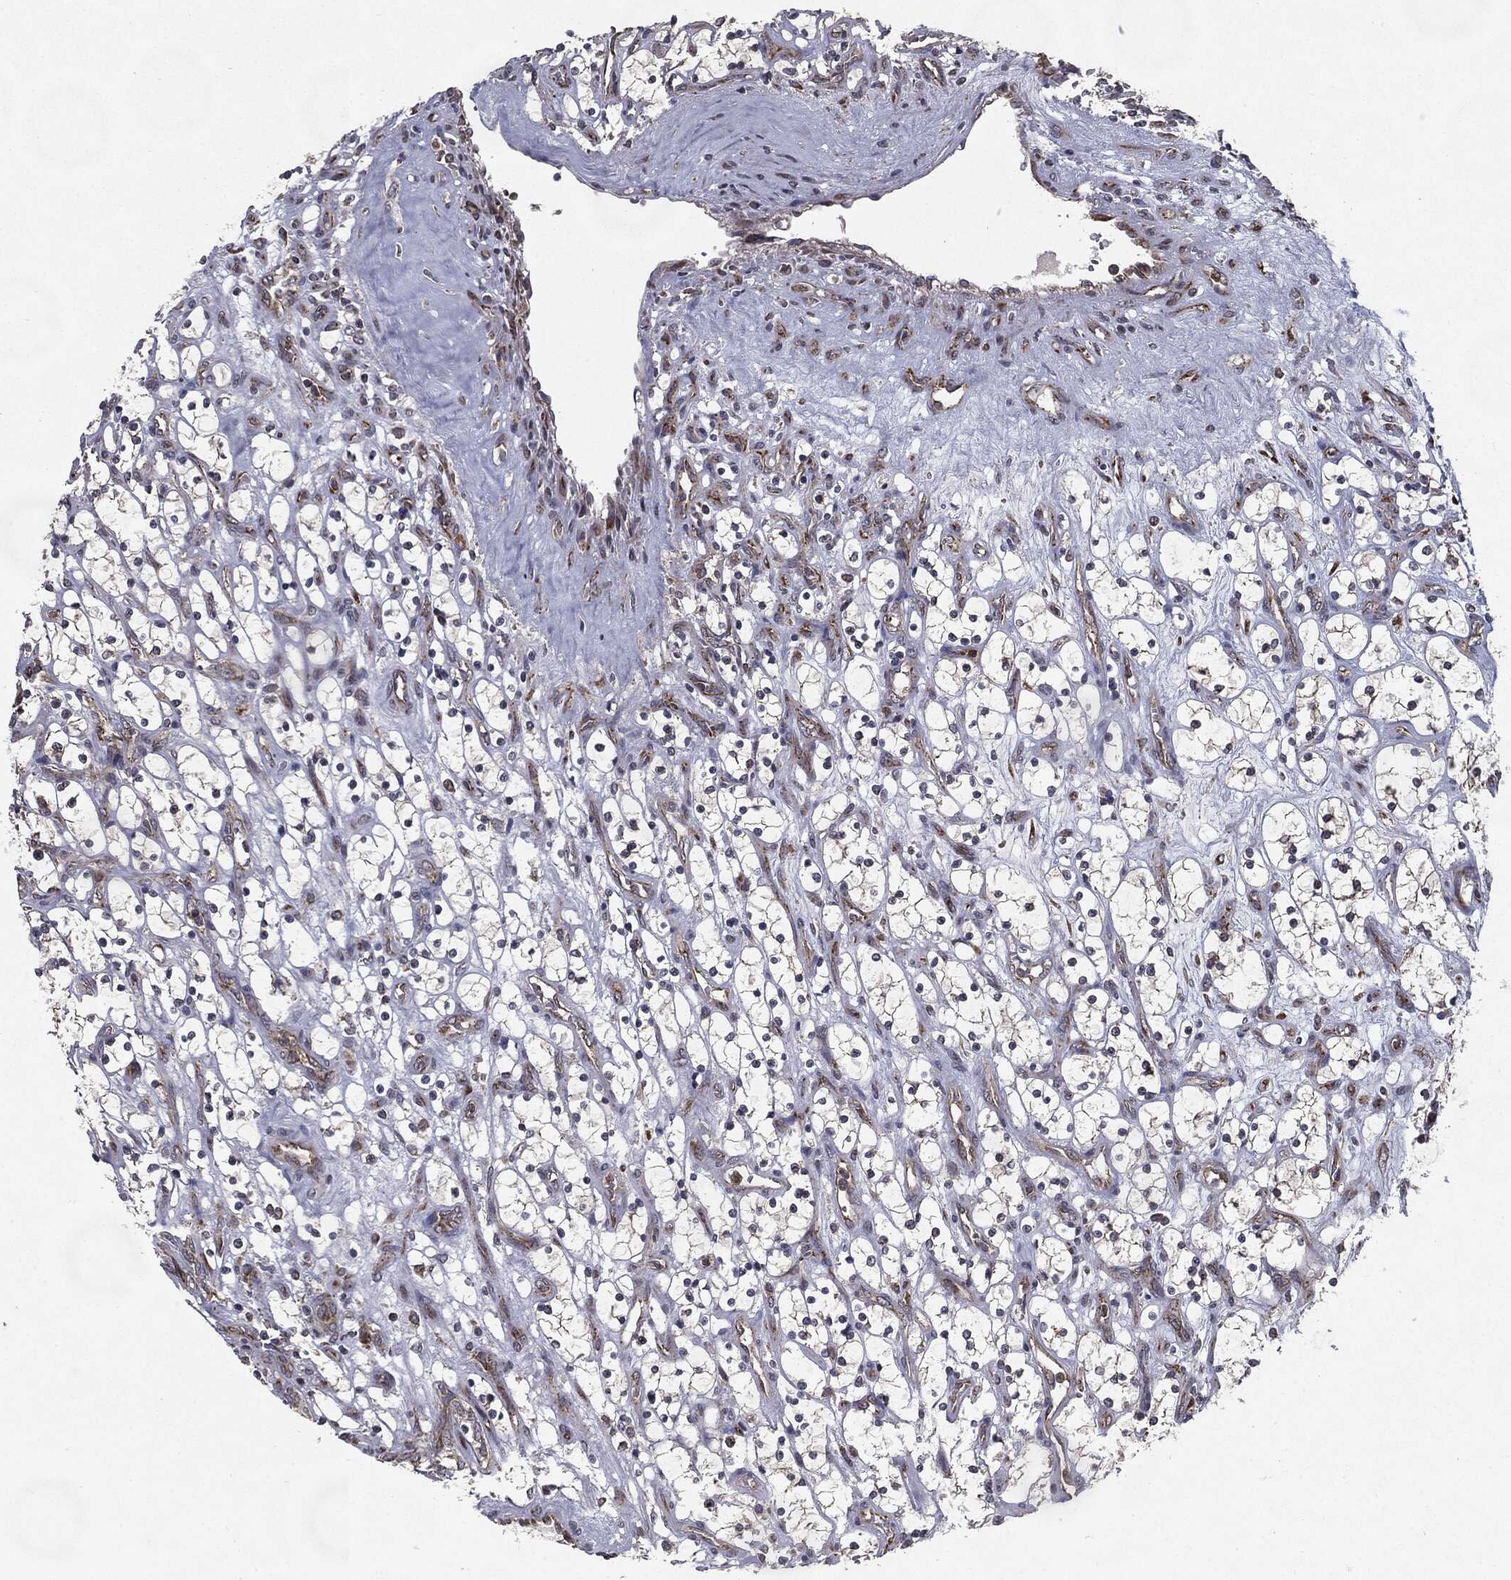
{"staining": {"intensity": "moderate", "quantity": "25%-75%", "location": "cytoplasmic/membranous"}, "tissue": "renal cancer", "cell_type": "Tumor cells", "image_type": "cancer", "snomed": [{"axis": "morphology", "description": "Adenocarcinoma, NOS"}, {"axis": "topography", "description": "Kidney"}], "caption": "High-magnification brightfield microscopy of renal cancer (adenocarcinoma) stained with DAB (brown) and counterstained with hematoxylin (blue). tumor cells exhibit moderate cytoplasmic/membranous positivity is seen in approximately25%-75% of cells.", "gene": "HDAC5", "patient": {"sex": "female", "age": 69}}